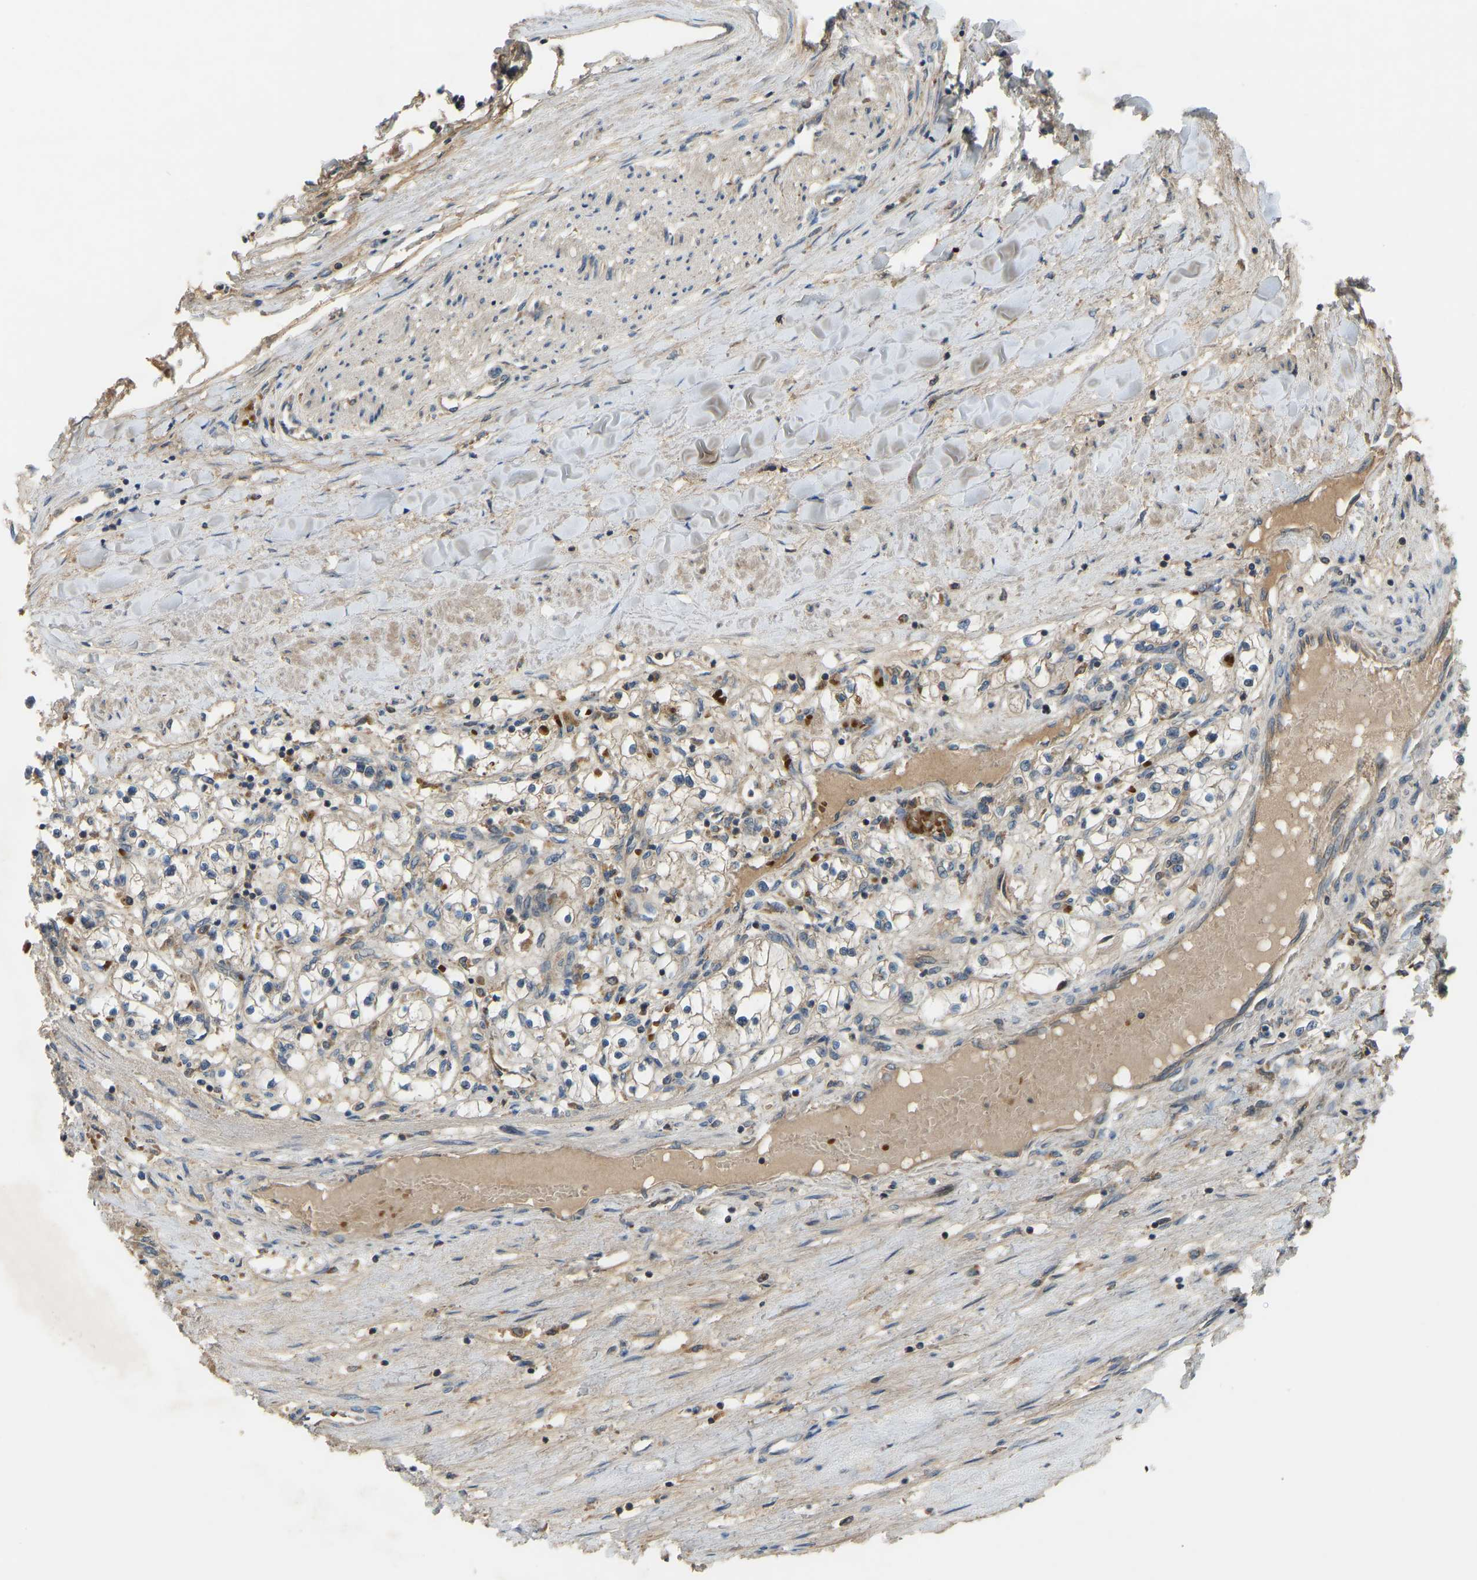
{"staining": {"intensity": "weak", "quantity": ">75%", "location": "cytoplasmic/membranous"}, "tissue": "renal cancer", "cell_type": "Tumor cells", "image_type": "cancer", "snomed": [{"axis": "morphology", "description": "Adenocarcinoma, NOS"}, {"axis": "topography", "description": "Kidney"}], "caption": "Protein staining exhibits weak cytoplasmic/membranous staining in about >75% of tumor cells in adenocarcinoma (renal). The protein is stained brown, and the nuclei are stained in blue (DAB IHC with brightfield microscopy, high magnification).", "gene": "ZNF71", "patient": {"sex": "male", "age": 68}}